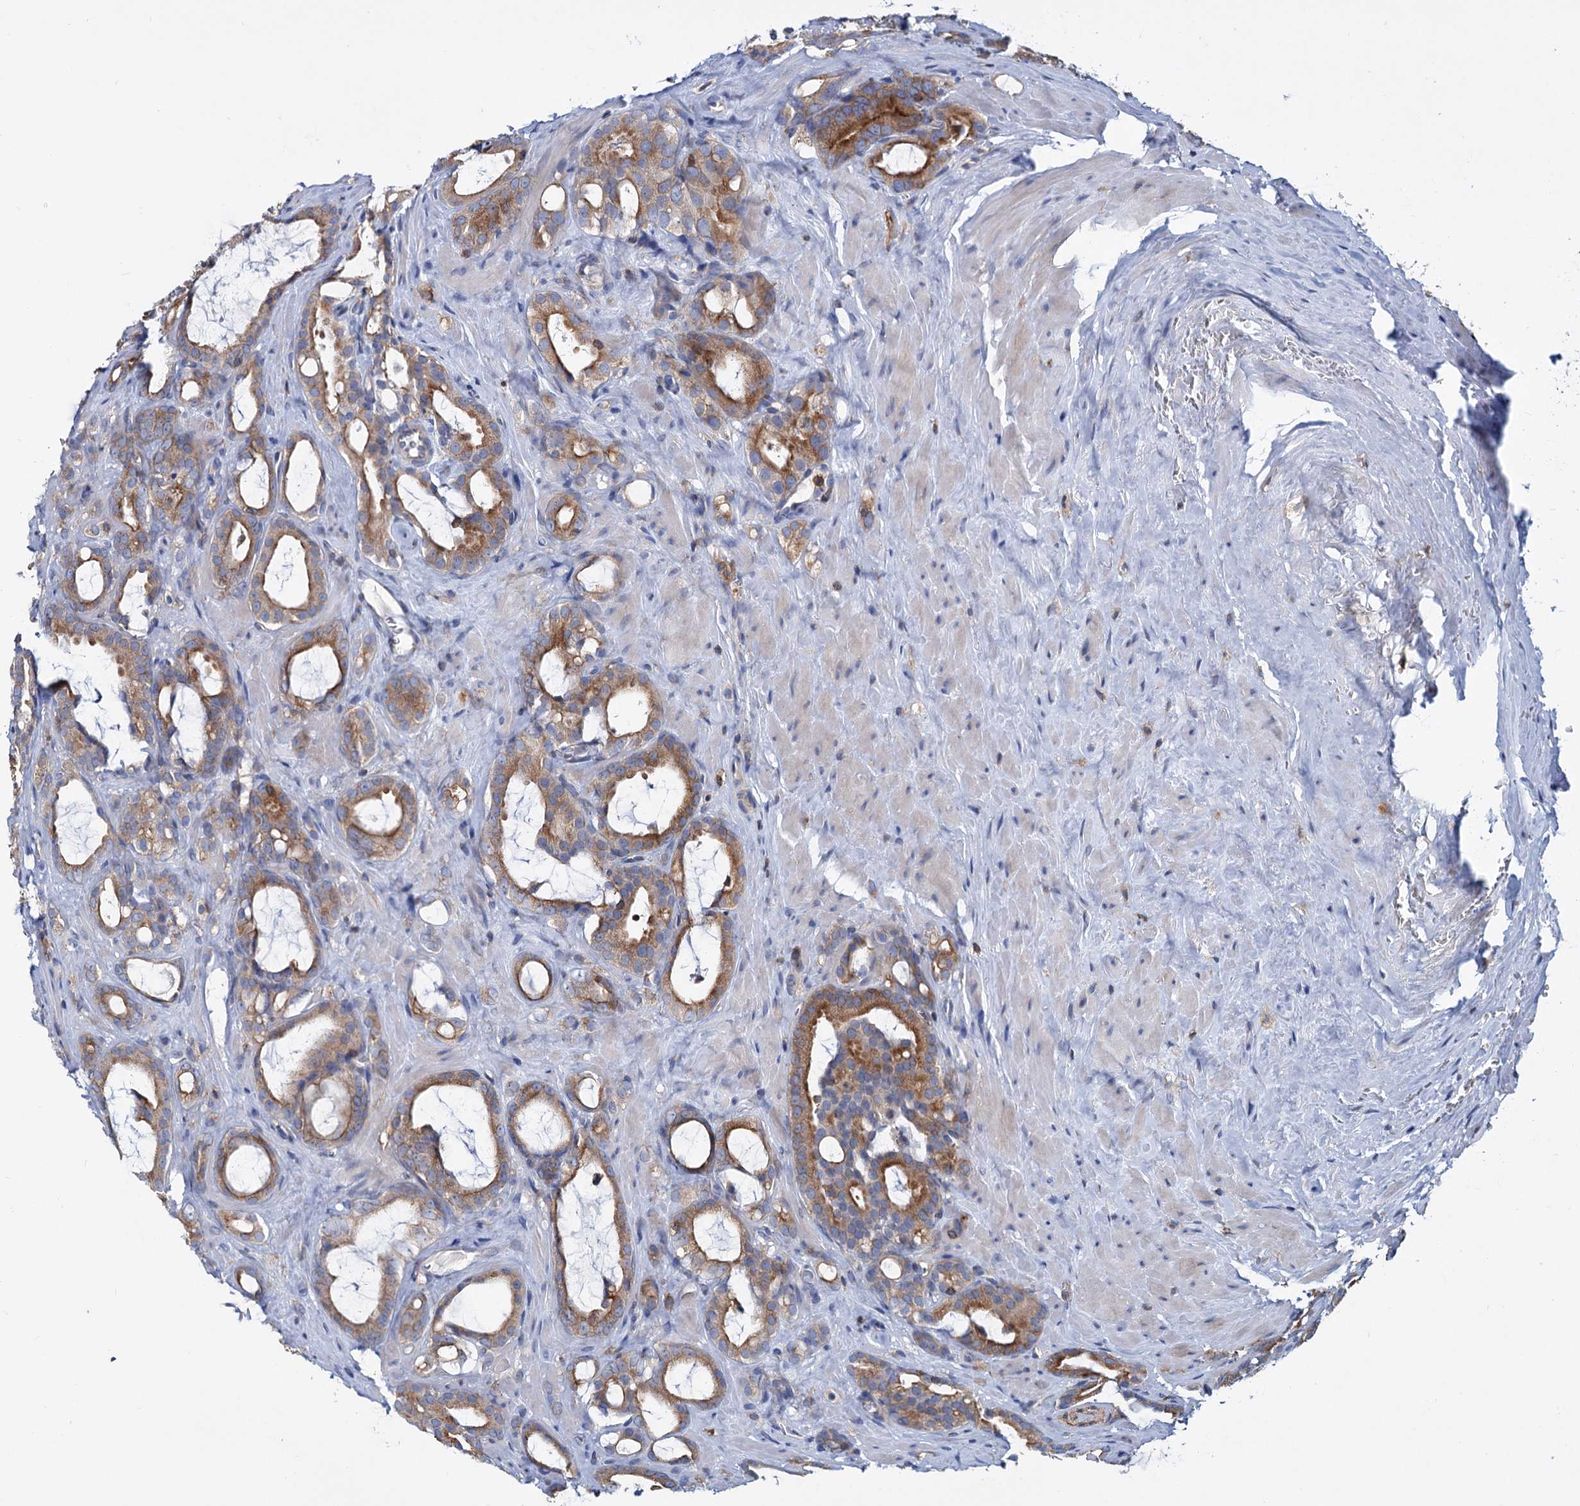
{"staining": {"intensity": "moderate", "quantity": ">75%", "location": "cytoplasmic/membranous"}, "tissue": "prostate cancer", "cell_type": "Tumor cells", "image_type": "cancer", "snomed": [{"axis": "morphology", "description": "Adenocarcinoma, High grade"}, {"axis": "topography", "description": "Prostate"}], "caption": "Prostate high-grade adenocarcinoma stained with a protein marker reveals moderate staining in tumor cells.", "gene": "LRCH4", "patient": {"sex": "male", "age": 72}}